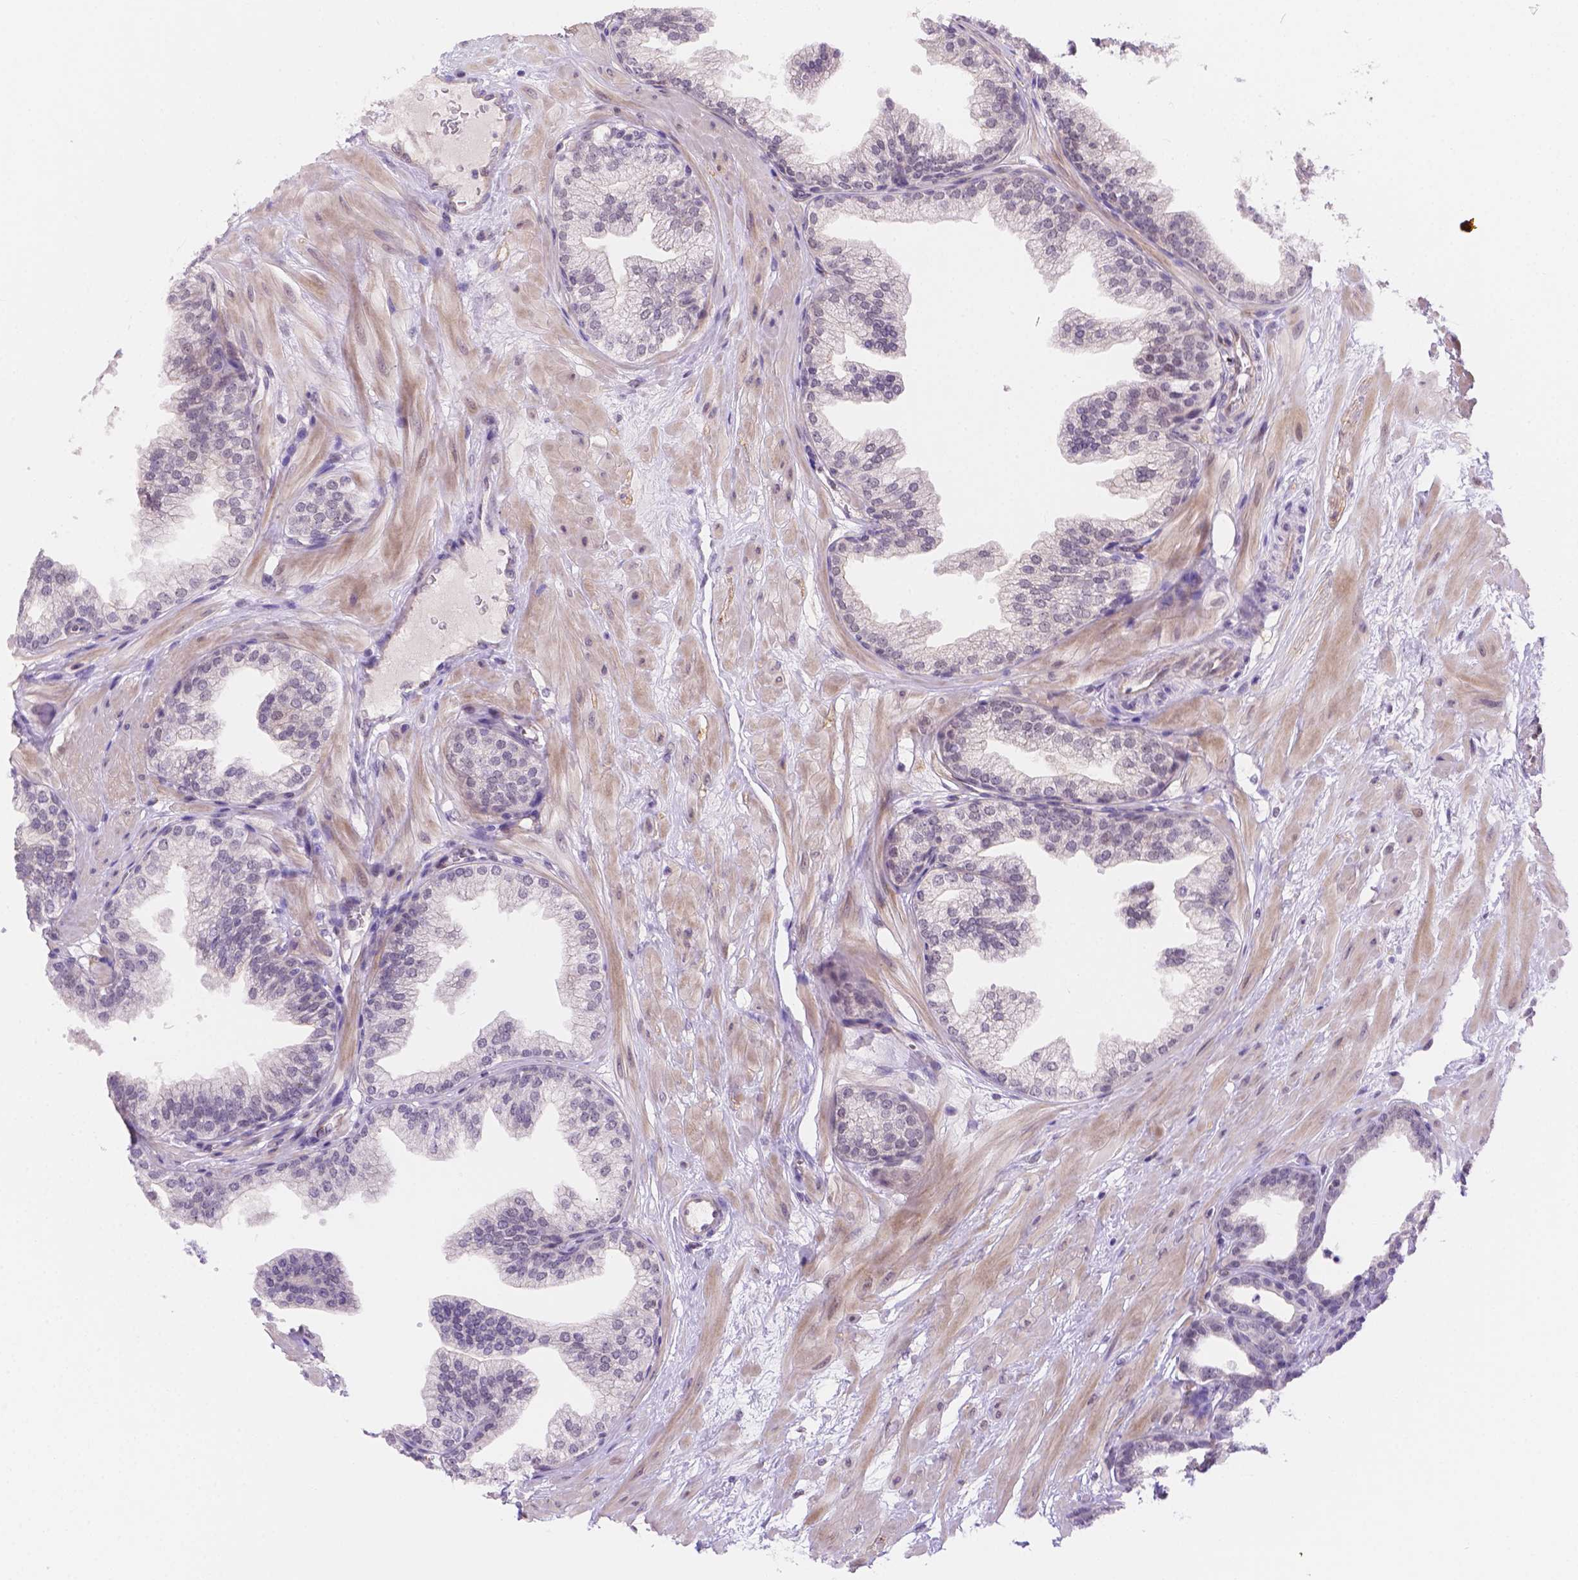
{"staining": {"intensity": "negative", "quantity": "none", "location": "none"}, "tissue": "prostate", "cell_type": "Glandular cells", "image_type": "normal", "snomed": [{"axis": "morphology", "description": "Normal tissue, NOS"}, {"axis": "topography", "description": "Prostate"}], "caption": "IHC of normal human prostate reveals no positivity in glandular cells. (Stains: DAB immunohistochemistry with hematoxylin counter stain, Microscopy: brightfield microscopy at high magnification).", "gene": "NXPE2", "patient": {"sex": "male", "age": 37}}